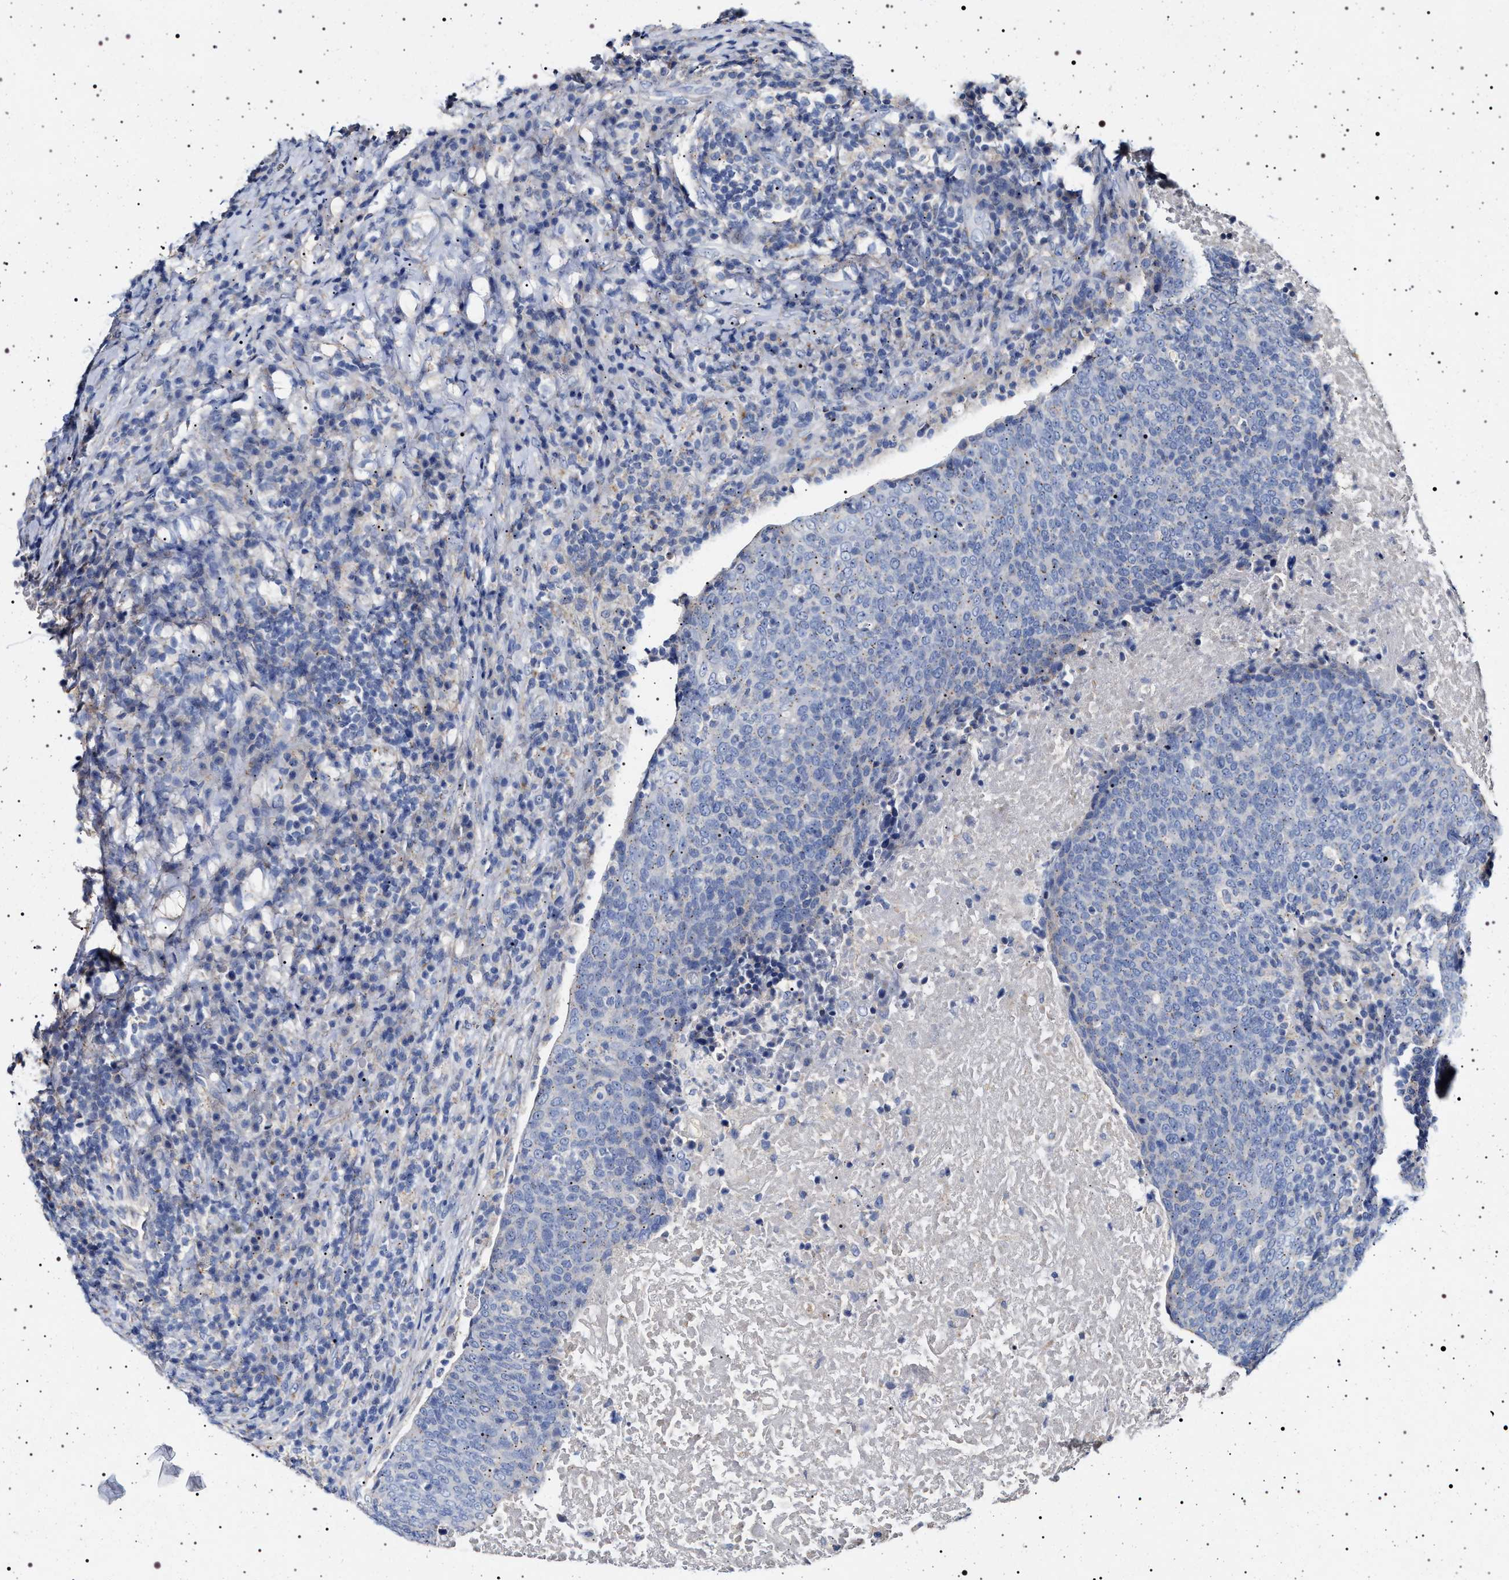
{"staining": {"intensity": "negative", "quantity": "none", "location": "none"}, "tissue": "head and neck cancer", "cell_type": "Tumor cells", "image_type": "cancer", "snomed": [{"axis": "morphology", "description": "Squamous cell carcinoma, NOS"}, {"axis": "morphology", "description": "Squamous cell carcinoma, metastatic, NOS"}, {"axis": "topography", "description": "Lymph node"}, {"axis": "topography", "description": "Head-Neck"}], "caption": "Photomicrograph shows no protein expression in tumor cells of head and neck metastatic squamous cell carcinoma tissue.", "gene": "NAALADL2", "patient": {"sex": "male", "age": 62}}